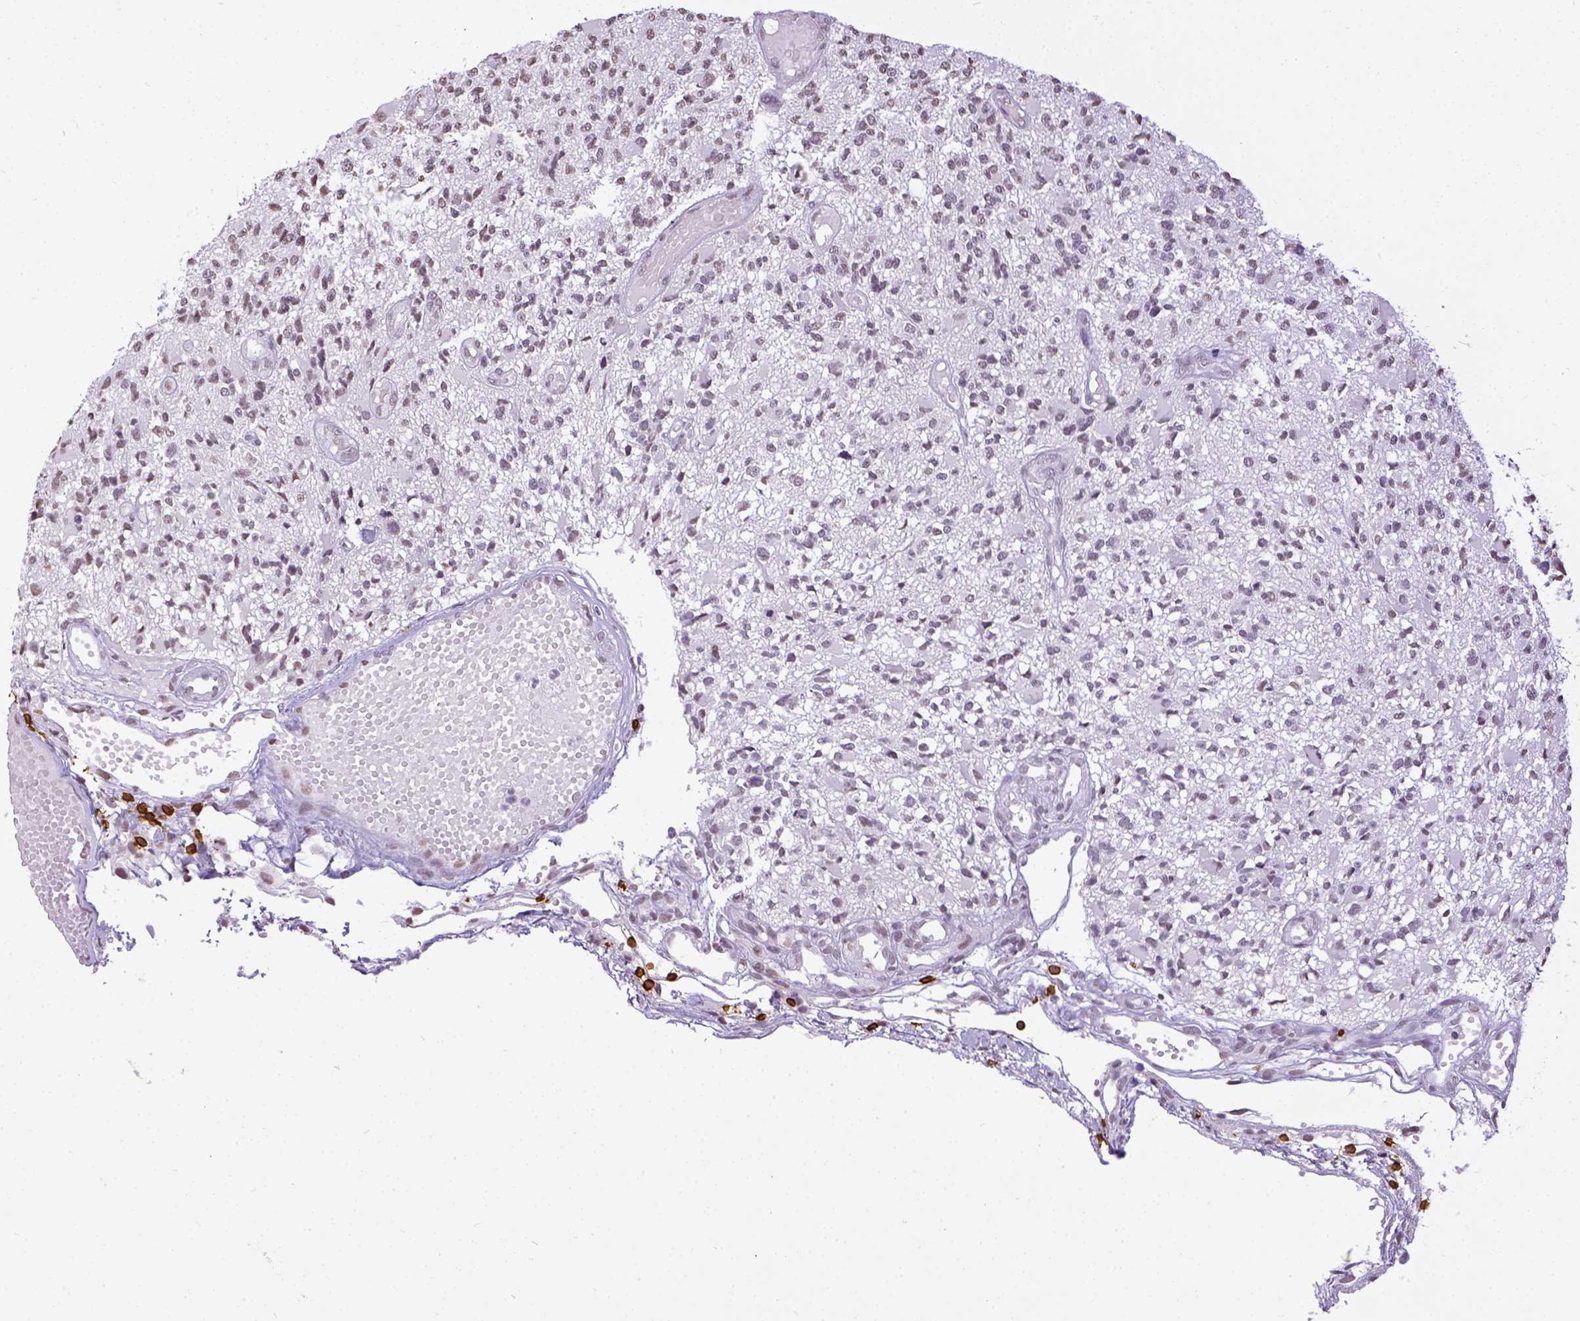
{"staining": {"intensity": "weak", "quantity": "<25%", "location": "nuclear"}, "tissue": "glioma", "cell_type": "Tumor cells", "image_type": "cancer", "snomed": [{"axis": "morphology", "description": "Glioma, malignant, High grade"}, {"axis": "topography", "description": "Brain"}], "caption": "Tumor cells are negative for protein expression in human glioma. Brightfield microscopy of immunohistochemistry (IHC) stained with DAB (brown) and hematoxylin (blue), captured at high magnification.", "gene": "CD3E", "patient": {"sex": "female", "age": 63}}